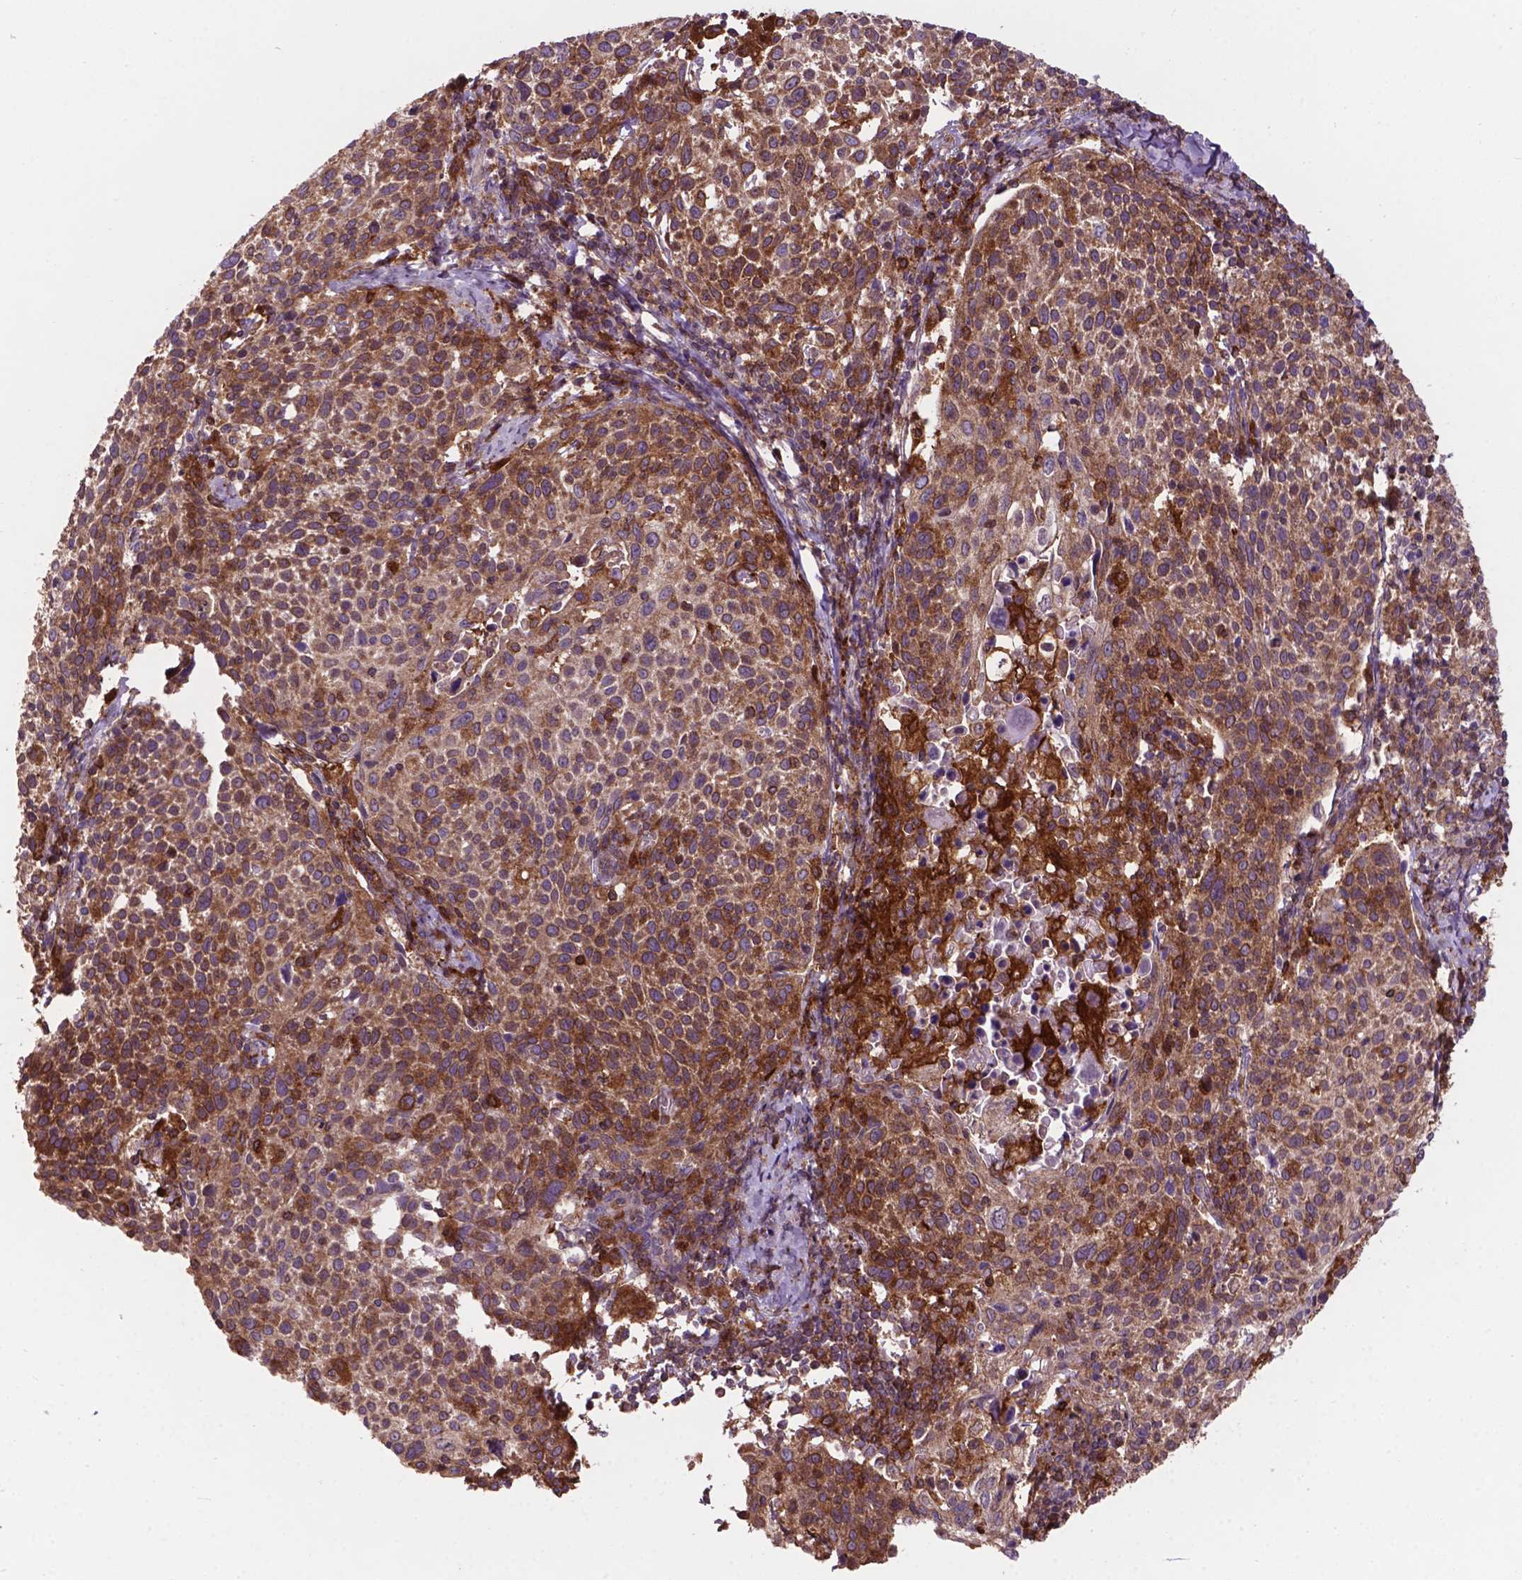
{"staining": {"intensity": "moderate", "quantity": ">75%", "location": "cytoplasmic/membranous"}, "tissue": "cervical cancer", "cell_type": "Tumor cells", "image_type": "cancer", "snomed": [{"axis": "morphology", "description": "Squamous cell carcinoma, NOS"}, {"axis": "topography", "description": "Cervix"}], "caption": "IHC histopathology image of squamous cell carcinoma (cervical) stained for a protein (brown), which shows medium levels of moderate cytoplasmic/membranous positivity in about >75% of tumor cells.", "gene": "SMAD3", "patient": {"sex": "female", "age": 61}}